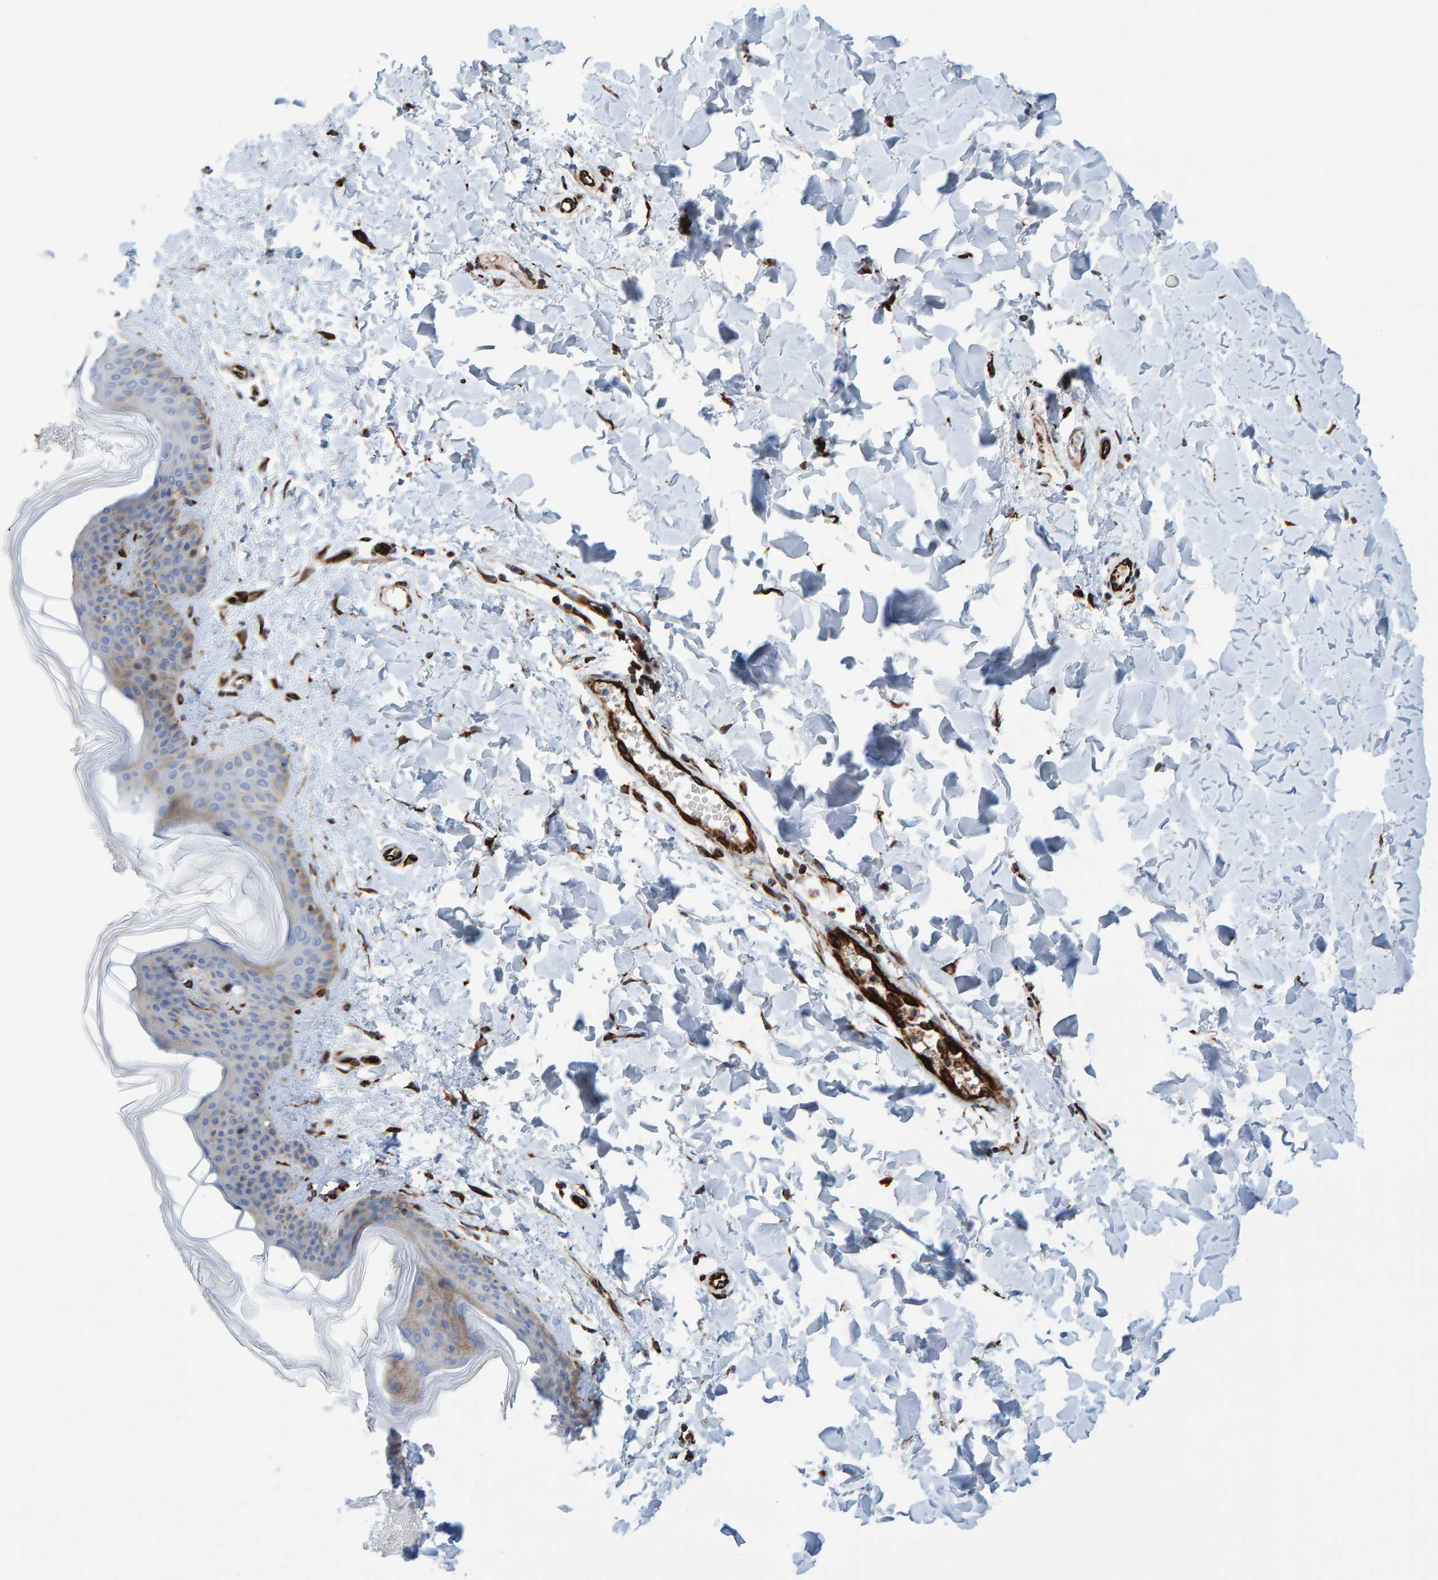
{"staining": {"intensity": "moderate", "quantity": ">75%", "location": "cytoplasmic/membranous"}, "tissue": "skin", "cell_type": "Fibroblasts", "image_type": "normal", "snomed": [{"axis": "morphology", "description": "Normal tissue, NOS"}, {"axis": "topography", "description": "Skin"}], "caption": "The photomicrograph exhibits a brown stain indicating the presence of a protein in the cytoplasmic/membranous of fibroblasts in skin.", "gene": "POLG2", "patient": {"sex": "female", "age": 17}}